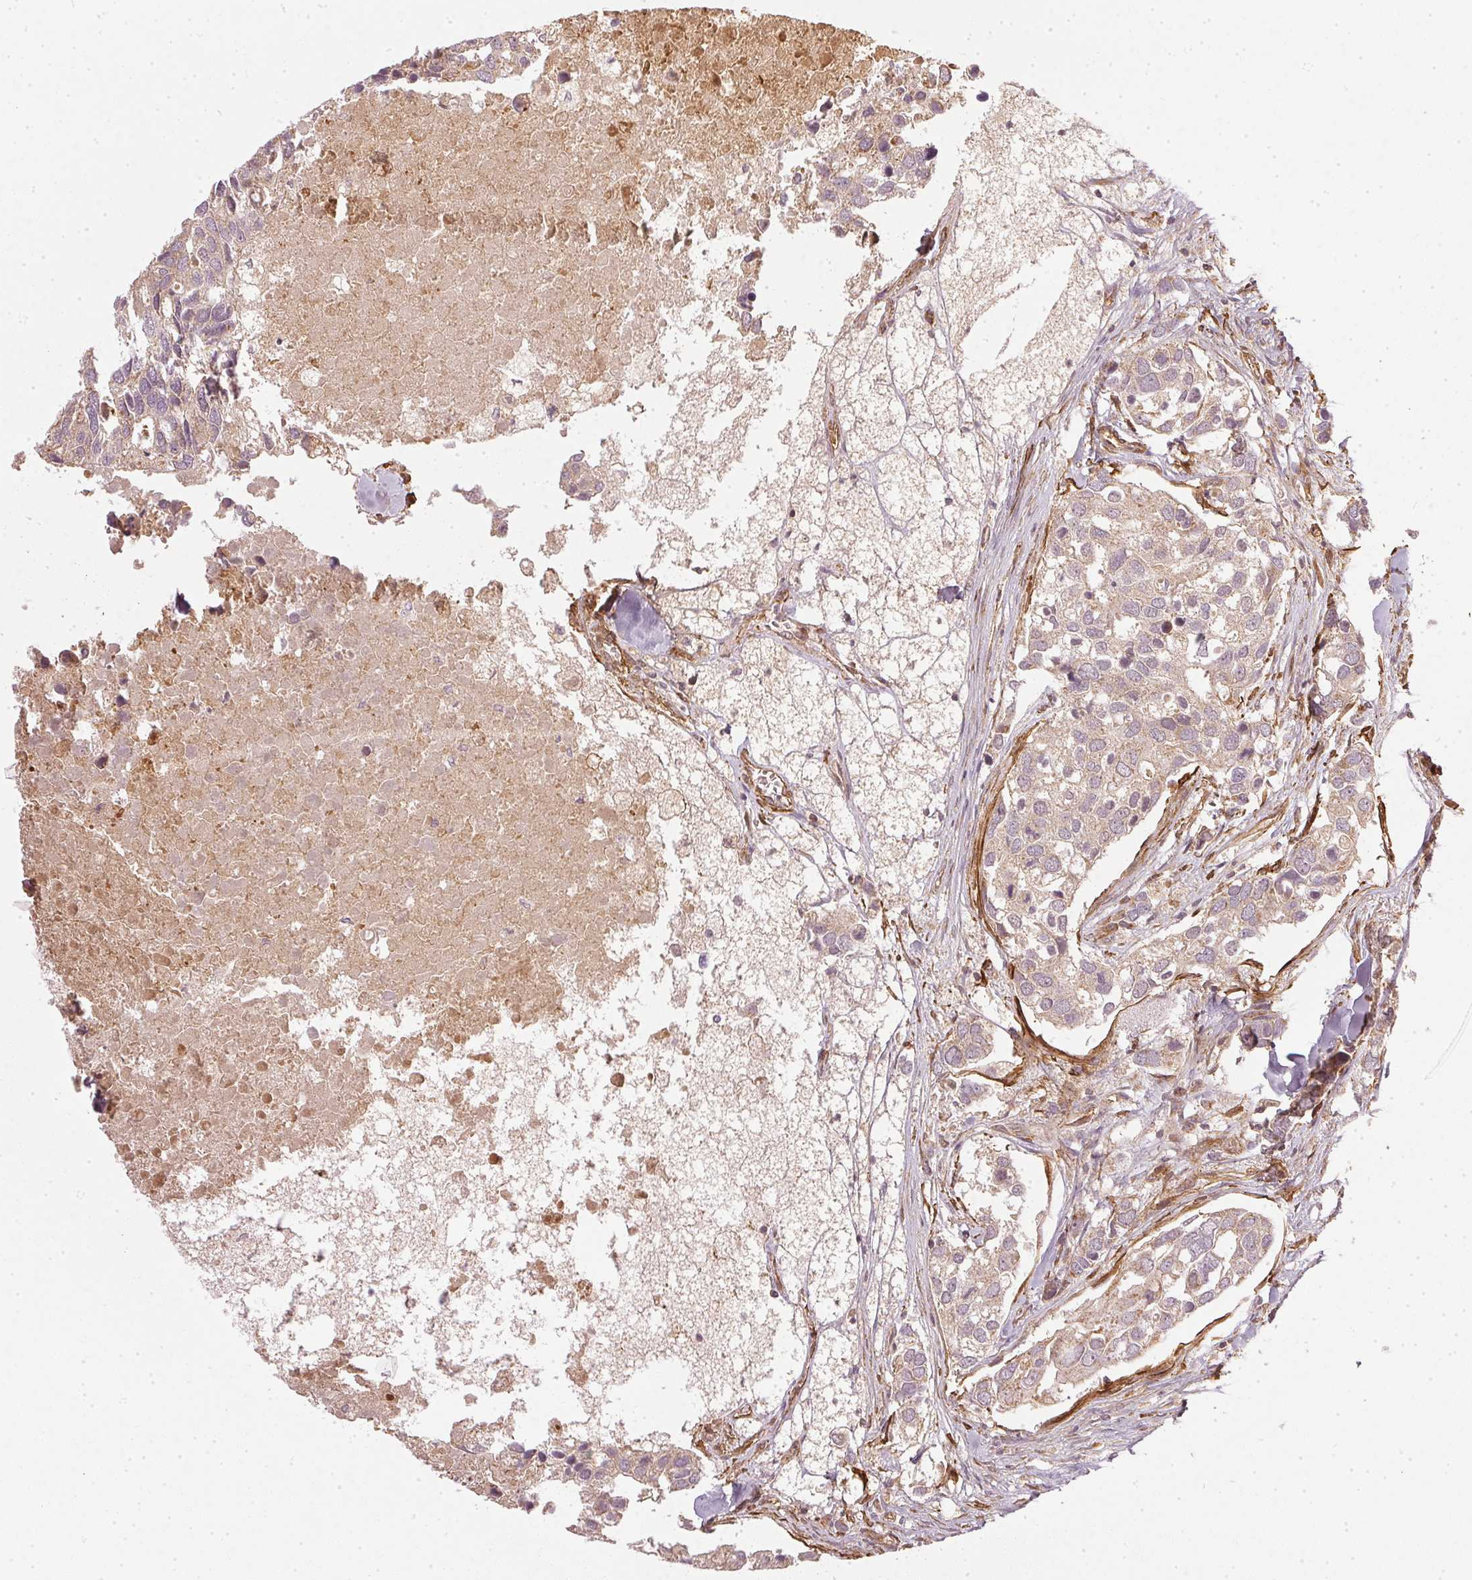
{"staining": {"intensity": "weak", "quantity": ">75%", "location": "cytoplasmic/membranous"}, "tissue": "breast cancer", "cell_type": "Tumor cells", "image_type": "cancer", "snomed": [{"axis": "morphology", "description": "Duct carcinoma"}, {"axis": "topography", "description": "Breast"}], "caption": "Human breast cancer (infiltrating ductal carcinoma) stained with a protein marker shows weak staining in tumor cells.", "gene": "NADK2", "patient": {"sex": "female", "age": 83}}